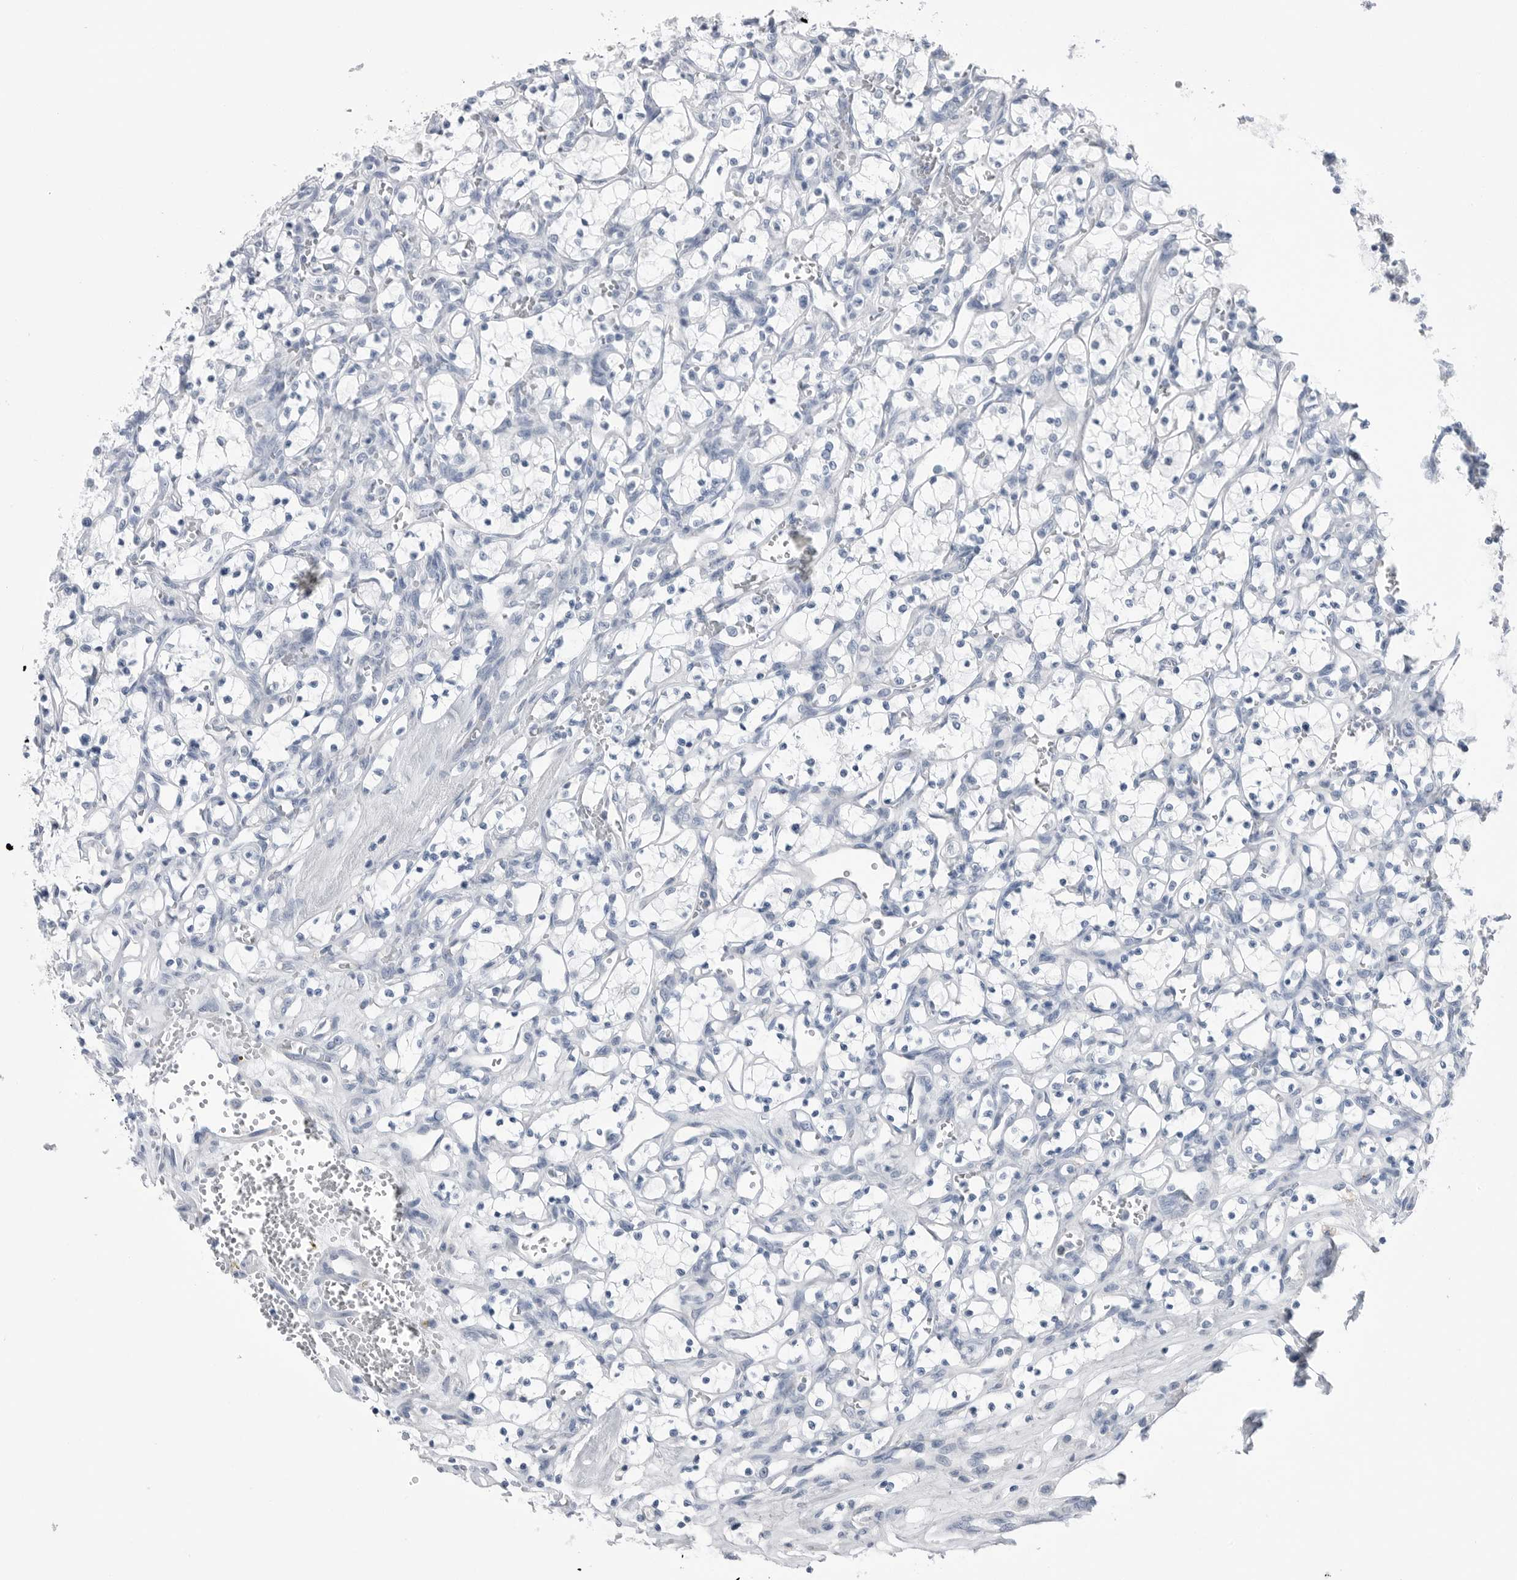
{"staining": {"intensity": "negative", "quantity": "none", "location": "none"}, "tissue": "renal cancer", "cell_type": "Tumor cells", "image_type": "cancer", "snomed": [{"axis": "morphology", "description": "Adenocarcinoma, NOS"}, {"axis": "topography", "description": "Kidney"}], "caption": "Immunohistochemistry (IHC) histopathology image of neoplastic tissue: renal cancer stained with DAB (3,3'-diaminobenzidine) demonstrates no significant protein staining in tumor cells.", "gene": "ABHD12", "patient": {"sex": "female", "age": 69}}